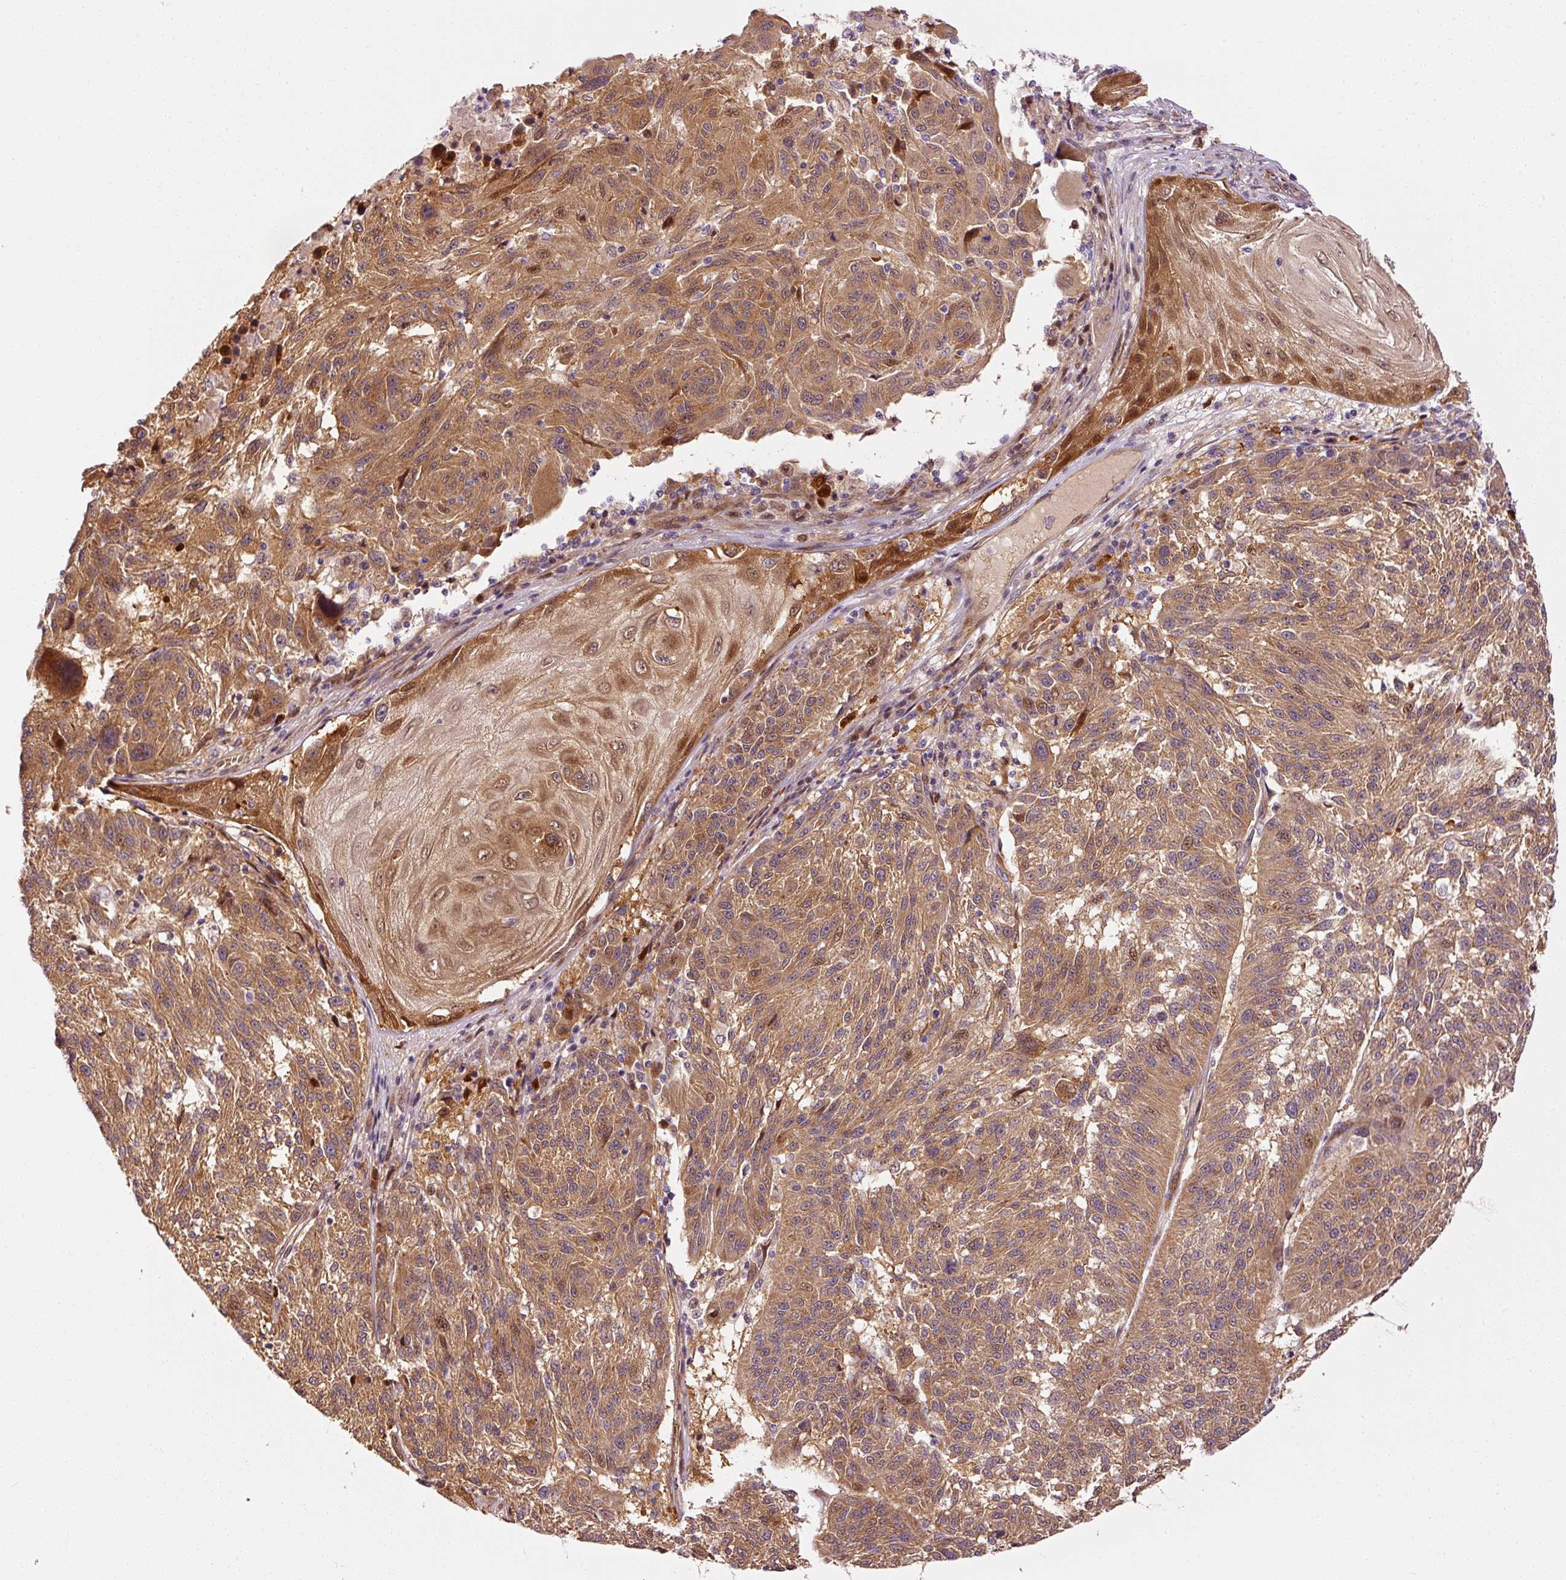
{"staining": {"intensity": "moderate", "quantity": ">75%", "location": "cytoplasmic/membranous,nuclear"}, "tissue": "melanoma", "cell_type": "Tumor cells", "image_type": "cancer", "snomed": [{"axis": "morphology", "description": "Malignant melanoma, NOS"}, {"axis": "topography", "description": "Skin"}], "caption": "Immunohistochemistry photomicrograph of human melanoma stained for a protein (brown), which reveals medium levels of moderate cytoplasmic/membranous and nuclear positivity in about >75% of tumor cells.", "gene": "PPP1R14B", "patient": {"sex": "male", "age": 53}}